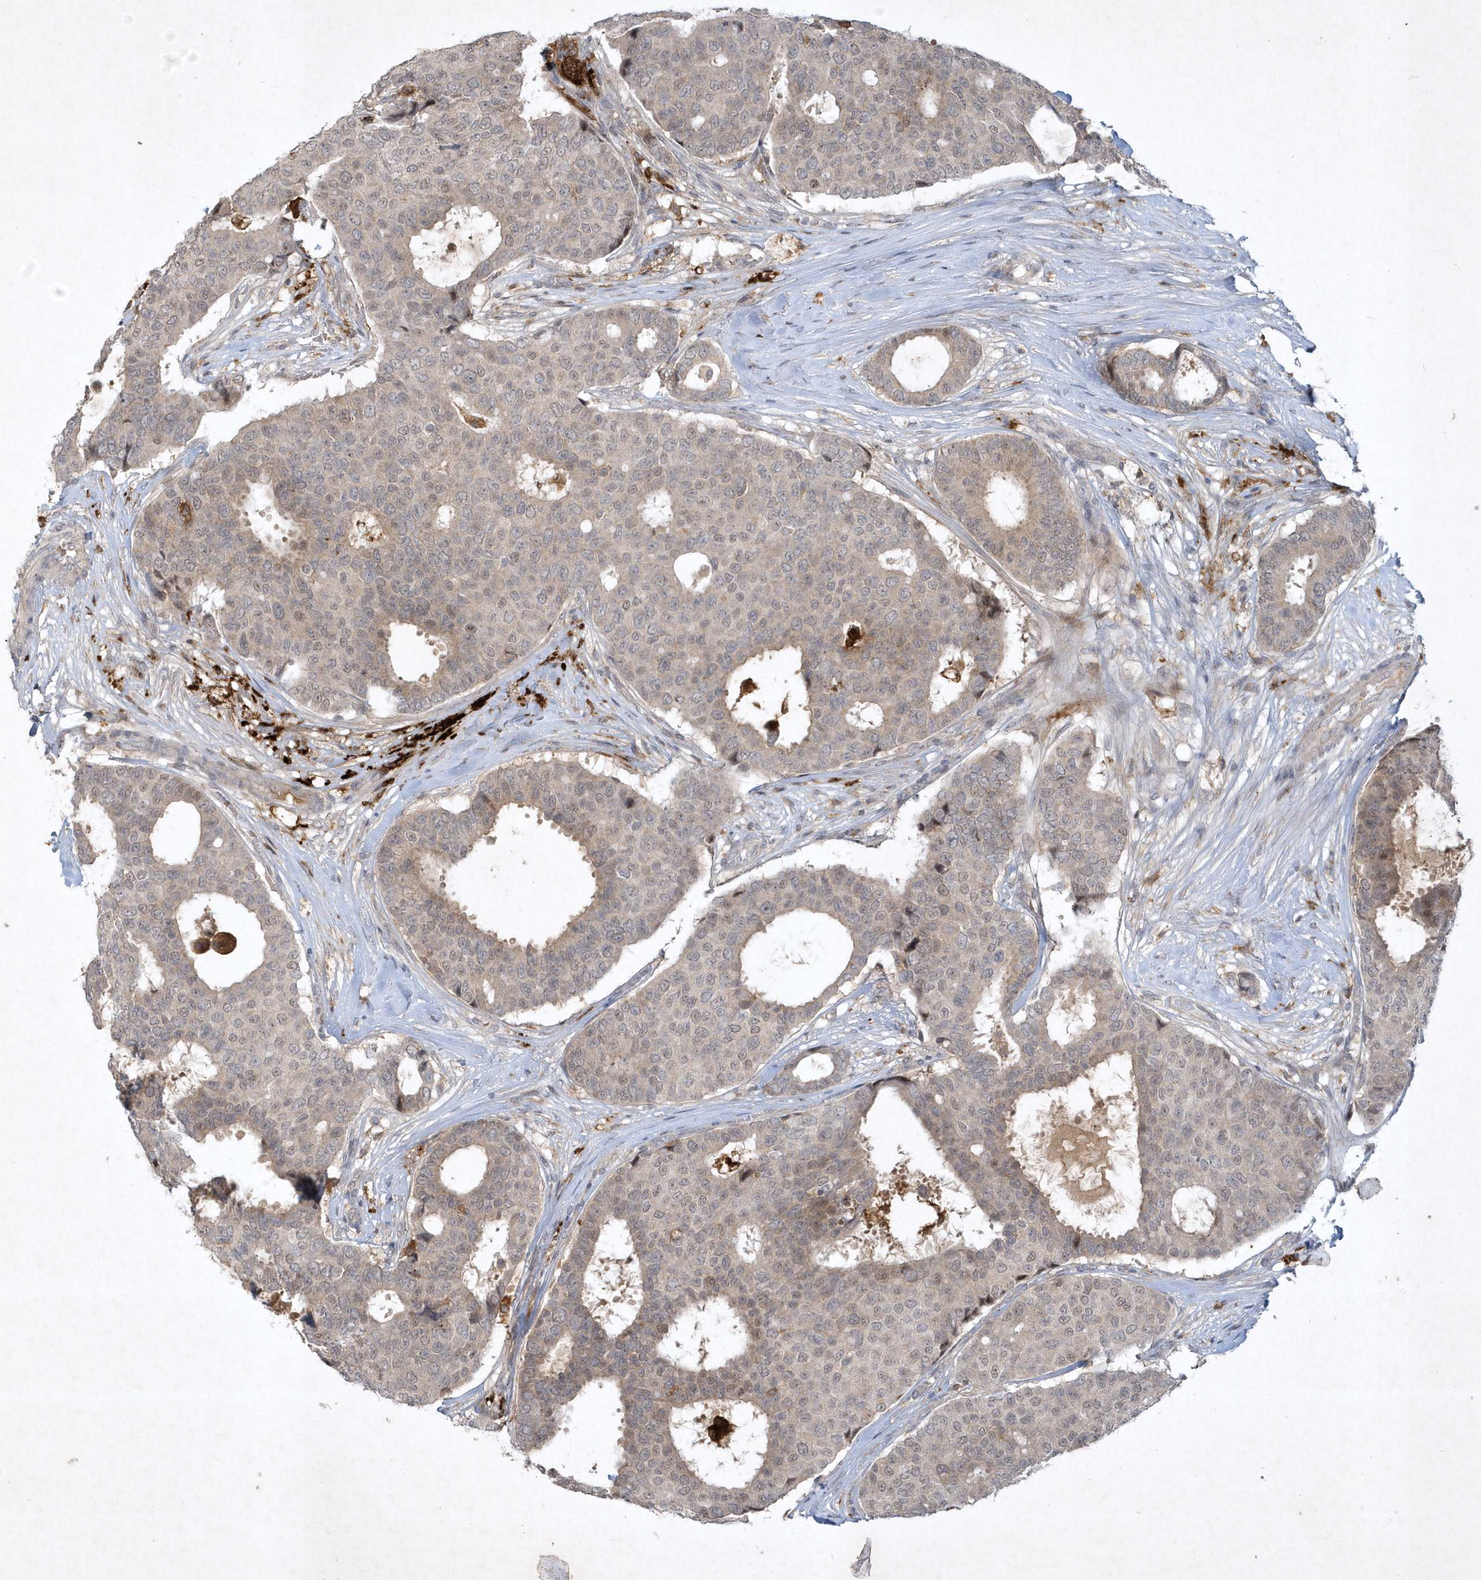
{"staining": {"intensity": "weak", "quantity": "25%-75%", "location": "nuclear"}, "tissue": "breast cancer", "cell_type": "Tumor cells", "image_type": "cancer", "snomed": [{"axis": "morphology", "description": "Duct carcinoma"}, {"axis": "topography", "description": "Breast"}], "caption": "IHC (DAB (3,3'-diaminobenzidine)) staining of breast cancer reveals weak nuclear protein expression in approximately 25%-75% of tumor cells. (IHC, brightfield microscopy, high magnification).", "gene": "THG1L", "patient": {"sex": "female", "age": 75}}